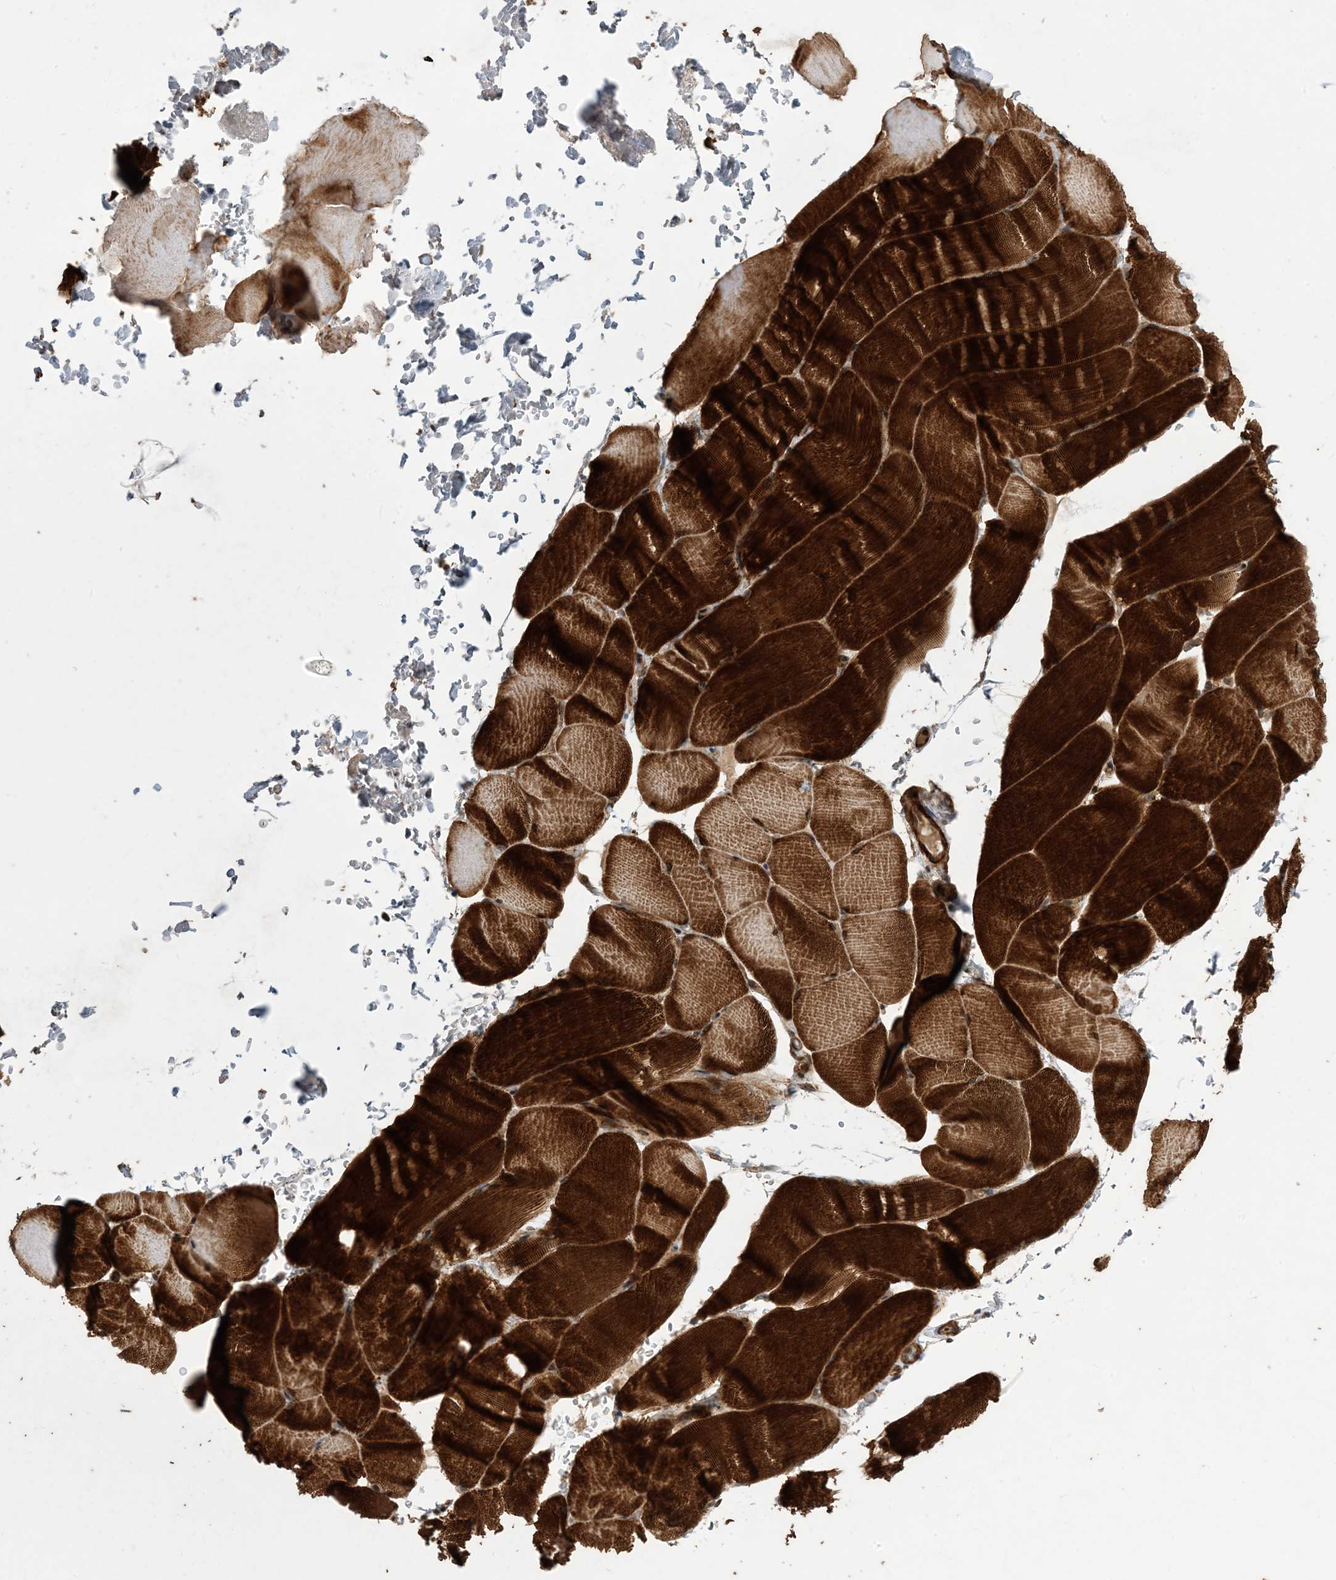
{"staining": {"intensity": "strong", "quantity": ">75%", "location": "cytoplasmic/membranous"}, "tissue": "skeletal muscle", "cell_type": "Myocytes", "image_type": "normal", "snomed": [{"axis": "morphology", "description": "Normal tissue, NOS"}, {"axis": "topography", "description": "Skeletal muscle"}, {"axis": "topography", "description": "Parathyroid gland"}], "caption": "Protein expression analysis of normal skeletal muscle demonstrates strong cytoplasmic/membranous staining in approximately >75% of myocytes.", "gene": "ZNF511", "patient": {"sex": "female", "age": 37}}